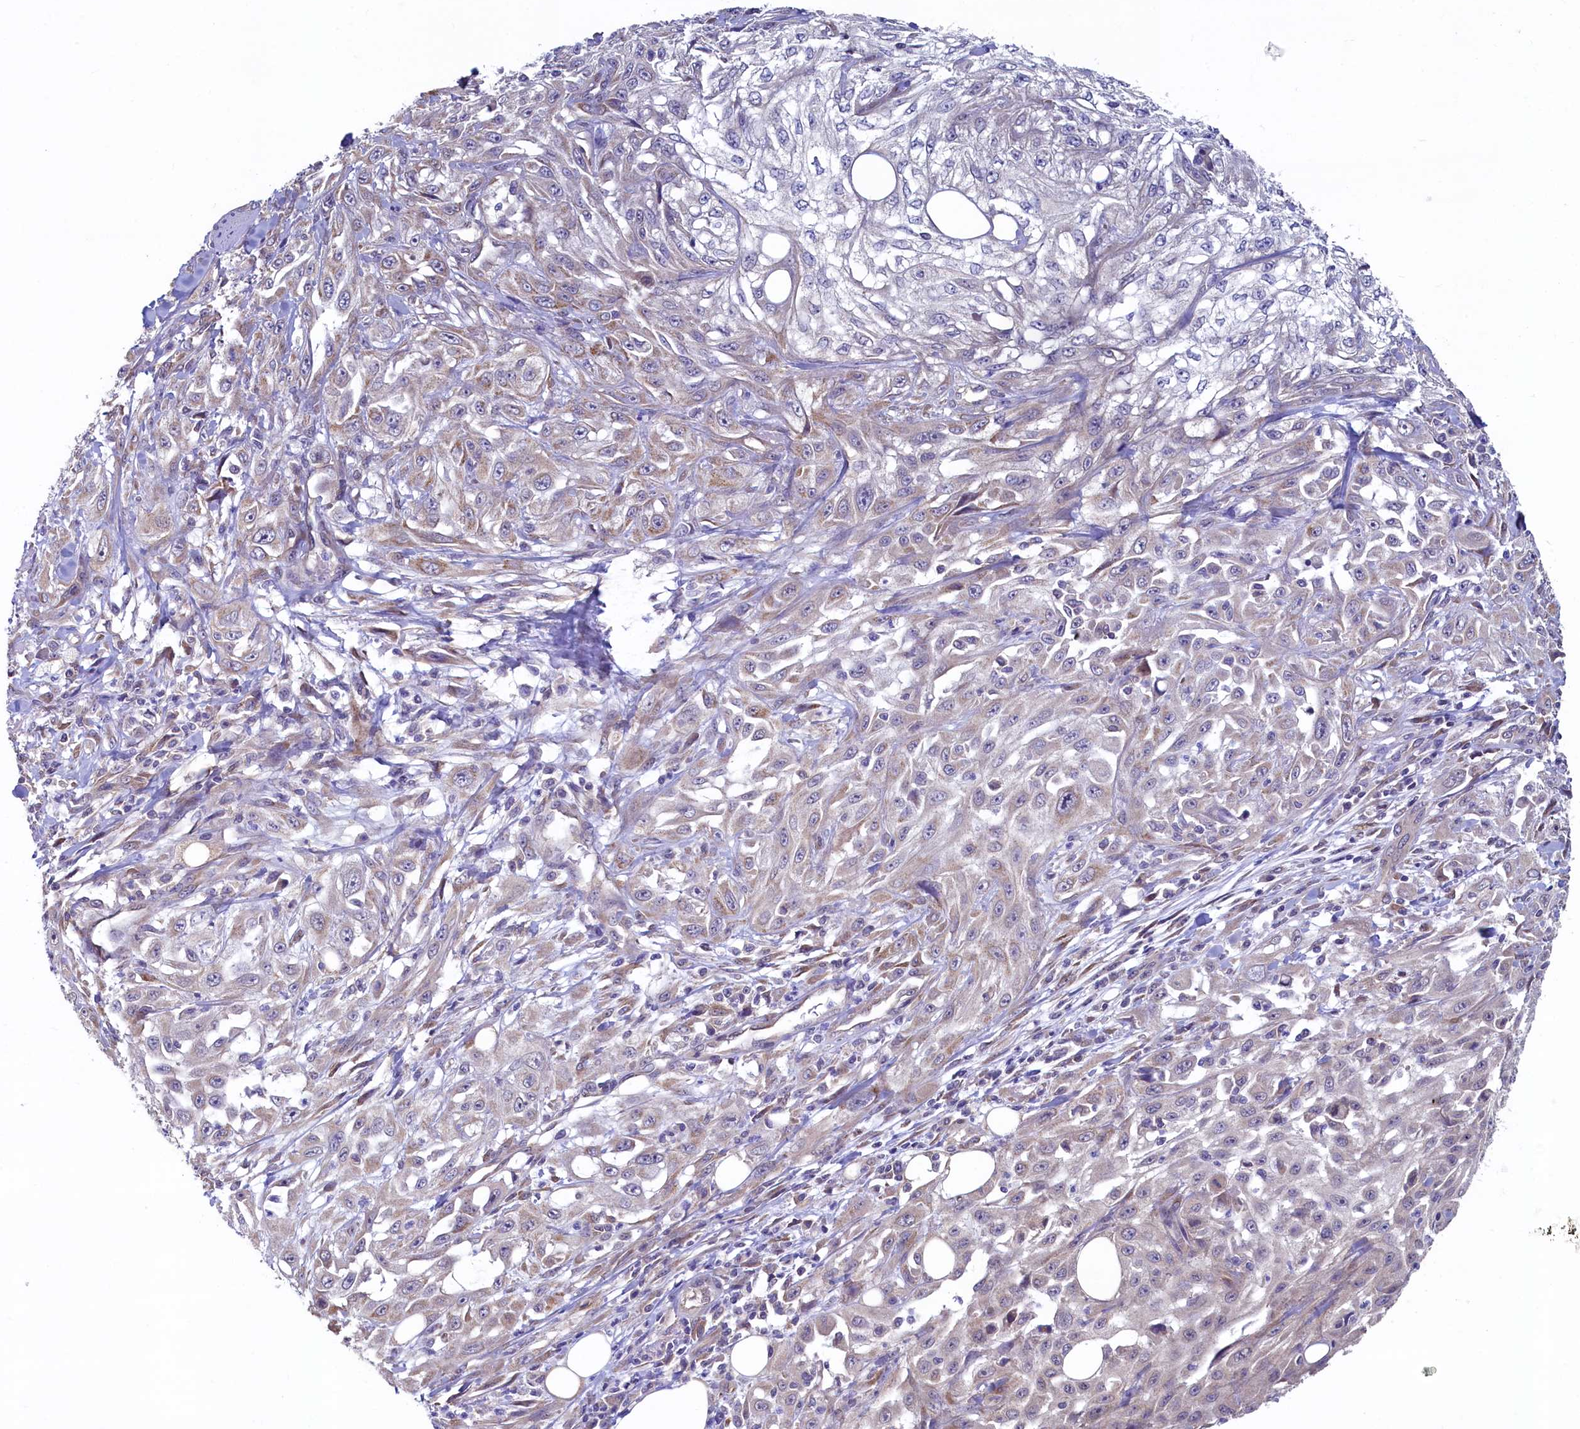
{"staining": {"intensity": "weak", "quantity": "<25%", "location": "cytoplasmic/membranous"}, "tissue": "skin cancer", "cell_type": "Tumor cells", "image_type": "cancer", "snomed": [{"axis": "morphology", "description": "Squamous cell carcinoma, NOS"}, {"axis": "morphology", "description": "Squamous cell carcinoma, metastatic, NOS"}, {"axis": "topography", "description": "Skin"}, {"axis": "topography", "description": "Lymph node"}], "caption": "IHC image of human skin cancer stained for a protein (brown), which reveals no expression in tumor cells.", "gene": "SPATA2L", "patient": {"sex": "male", "age": 75}}